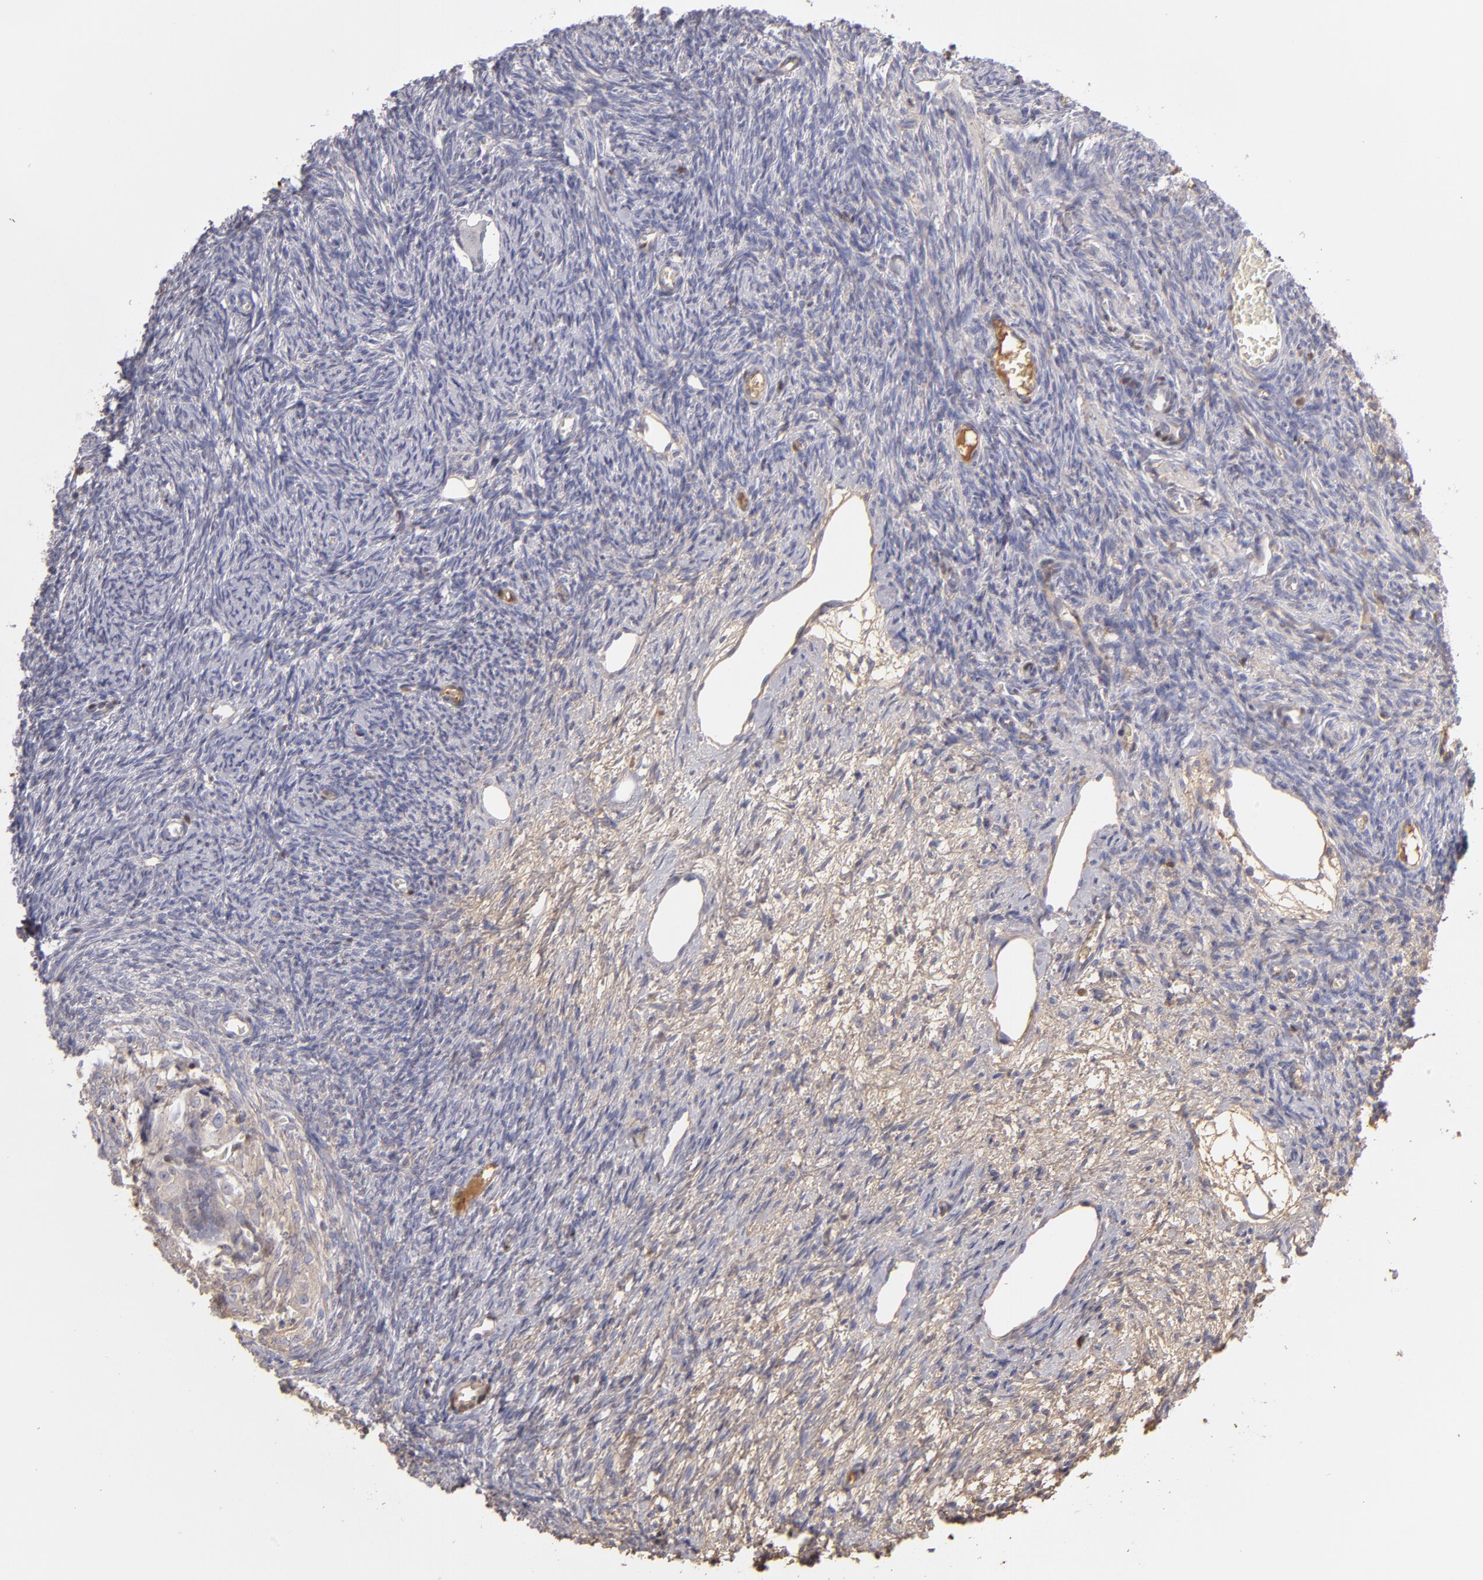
{"staining": {"intensity": "negative", "quantity": "none", "location": "none"}, "tissue": "ovary", "cell_type": "Follicle cells", "image_type": "normal", "snomed": [{"axis": "morphology", "description": "Normal tissue, NOS"}, {"axis": "topography", "description": "Ovary"}], "caption": "A high-resolution image shows immunohistochemistry (IHC) staining of normal ovary, which exhibits no significant positivity in follicle cells. (DAB (3,3'-diaminobenzidine) immunohistochemistry (IHC), high magnification).", "gene": "SERPINA1", "patient": {"sex": "female", "age": 27}}